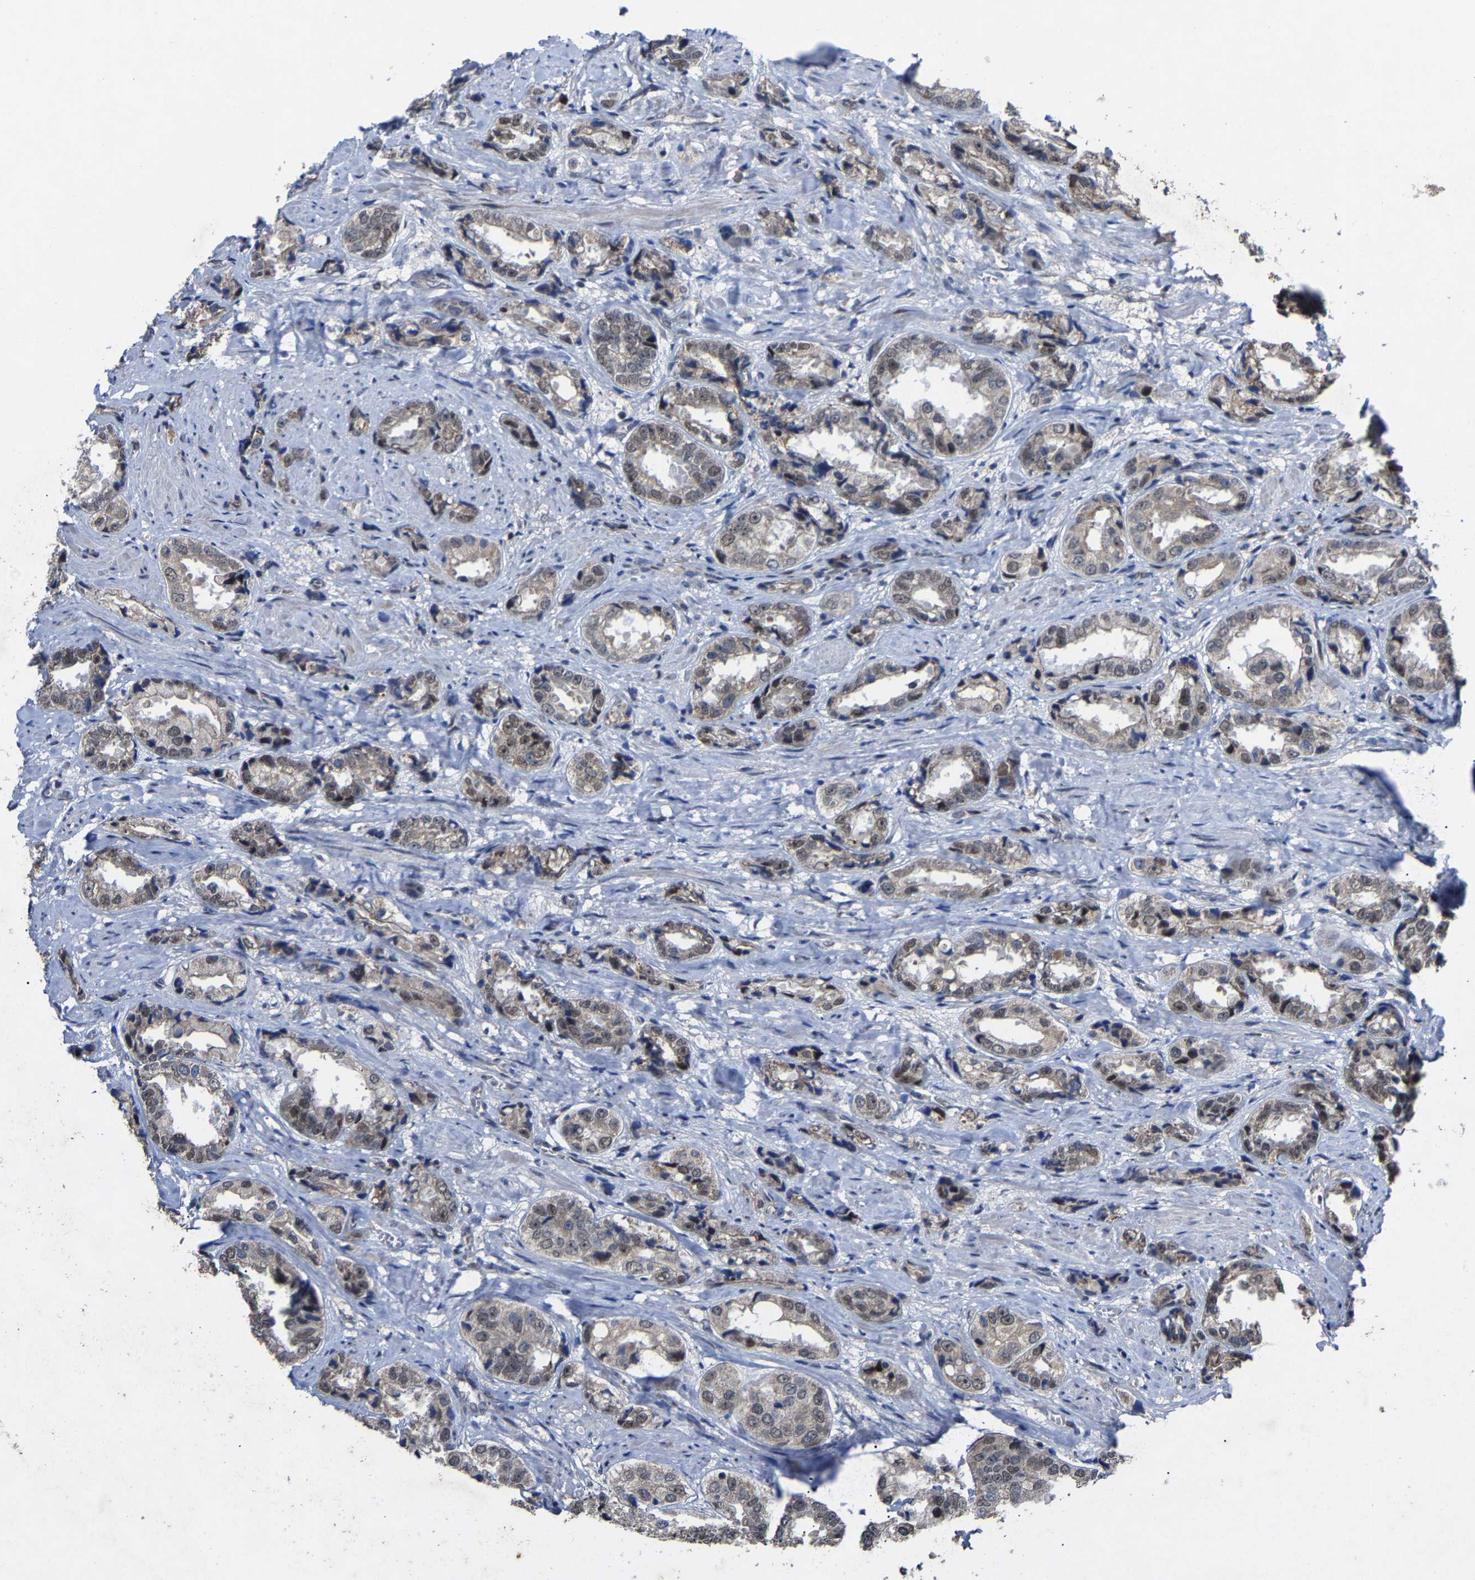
{"staining": {"intensity": "weak", "quantity": ">75%", "location": "cytoplasmic/membranous,nuclear"}, "tissue": "prostate cancer", "cell_type": "Tumor cells", "image_type": "cancer", "snomed": [{"axis": "morphology", "description": "Adenocarcinoma, High grade"}, {"axis": "topography", "description": "Prostate"}], "caption": "Protein staining of prostate cancer tissue exhibits weak cytoplasmic/membranous and nuclear expression in approximately >75% of tumor cells.", "gene": "LSM8", "patient": {"sex": "male", "age": 61}}